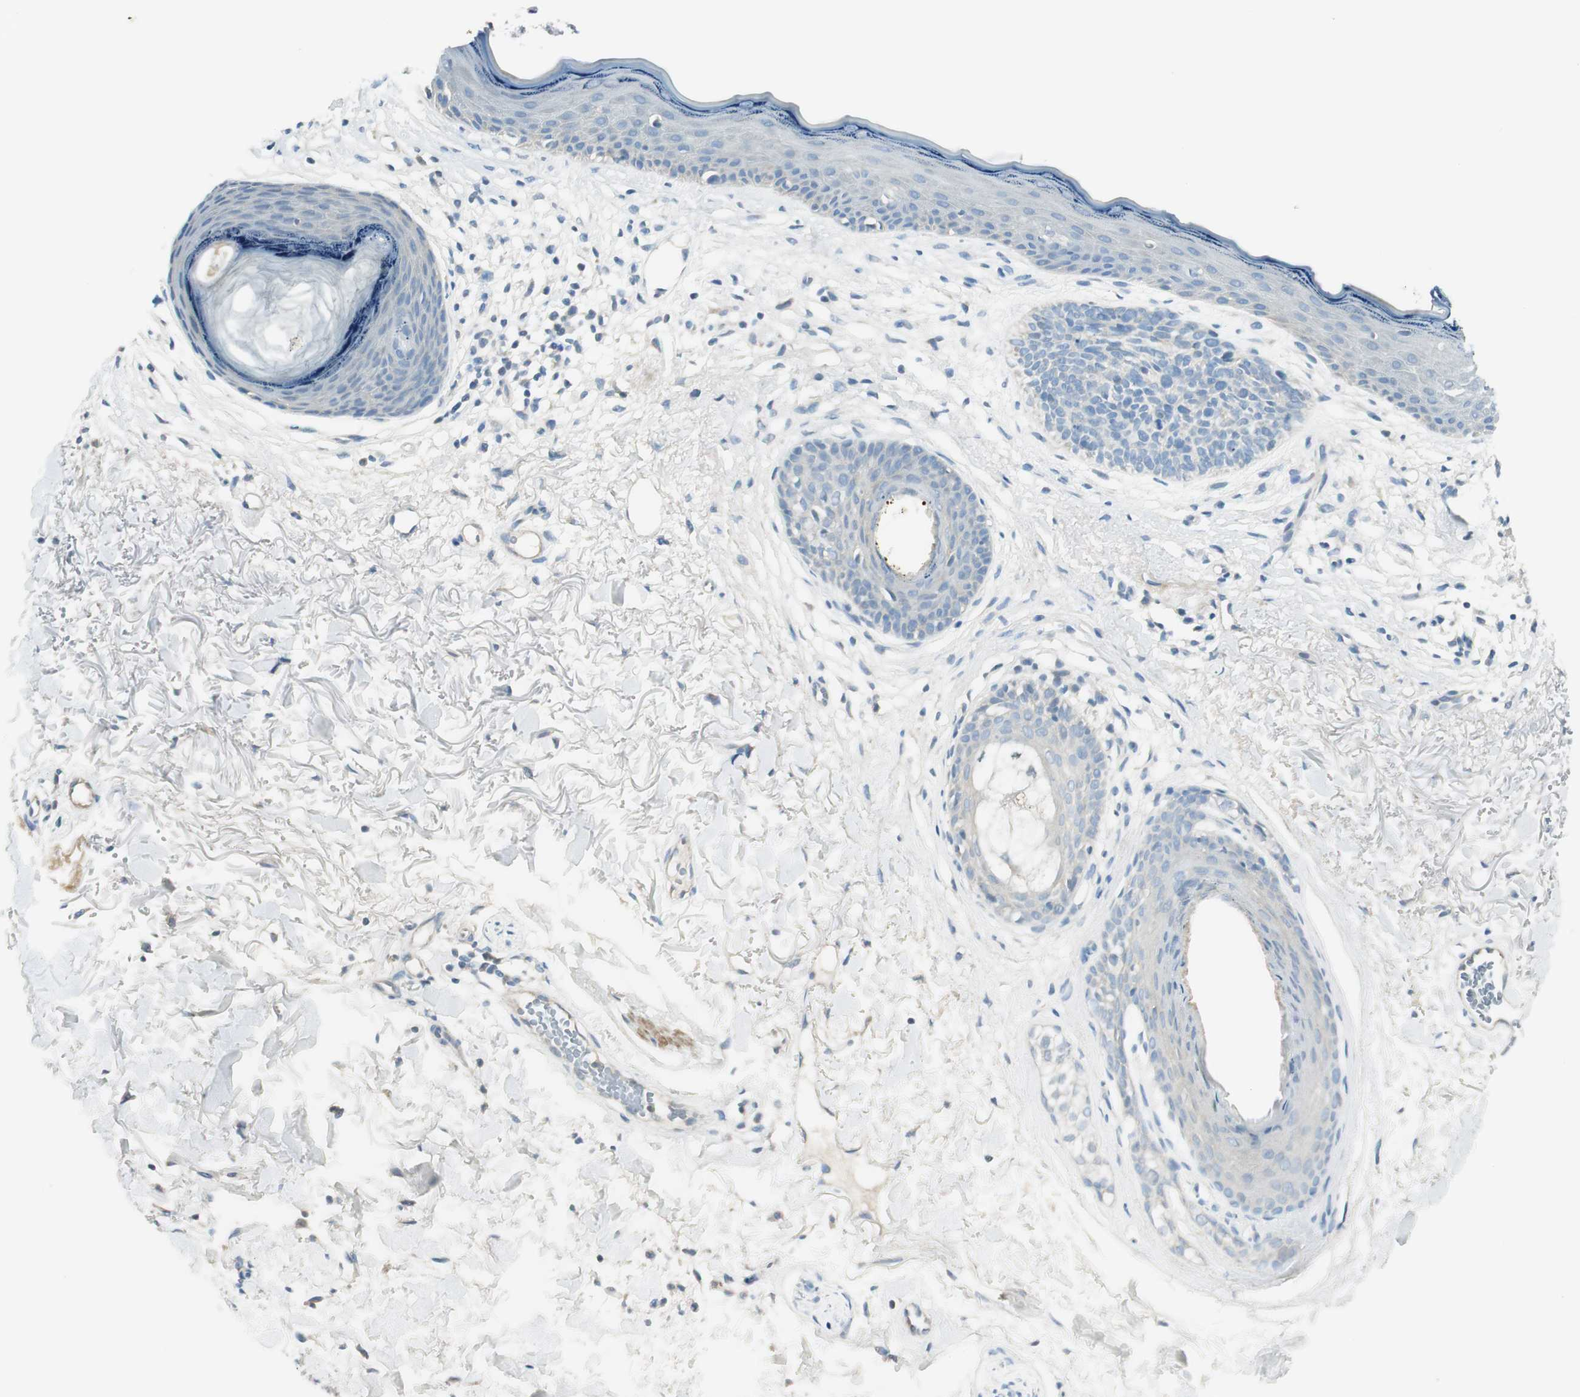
{"staining": {"intensity": "negative", "quantity": "none", "location": "none"}, "tissue": "skin cancer", "cell_type": "Tumor cells", "image_type": "cancer", "snomed": [{"axis": "morphology", "description": "Basal cell carcinoma"}, {"axis": "topography", "description": "Skin"}], "caption": "This is an IHC image of skin cancer. There is no expression in tumor cells.", "gene": "TACR3", "patient": {"sex": "female", "age": 70}}